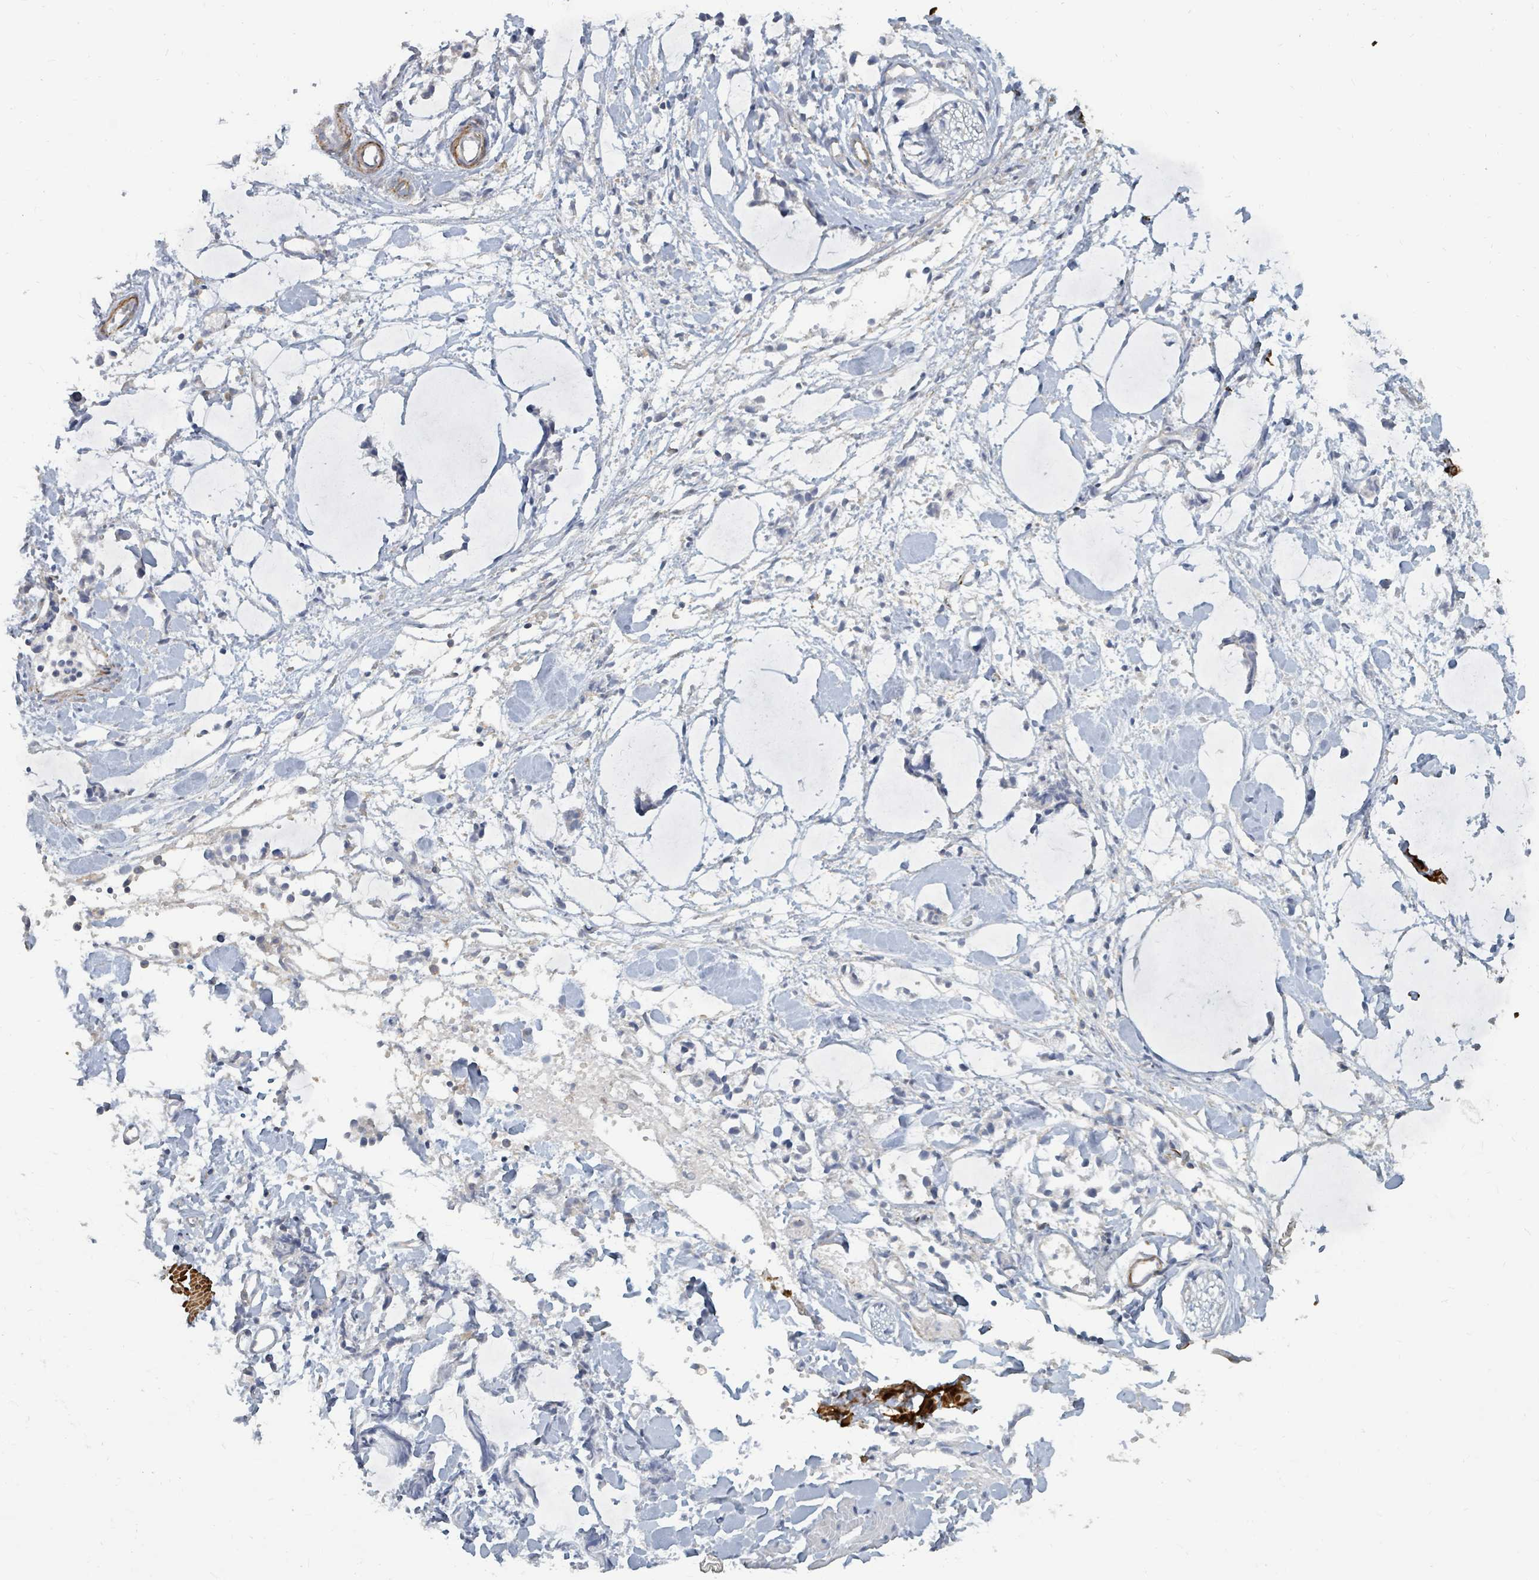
{"staining": {"intensity": "negative", "quantity": "none", "location": "none"}, "tissue": "adipose tissue", "cell_type": "Adipocytes", "image_type": "normal", "snomed": [{"axis": "morphology", "description": "Normal tissue, NOS"}, {"axis": "morphology", "description": "Adenocarcinoma, NOS"}, {"axis": "topography", "description": "Smooth muscle"}, {"axis": "topography", "description": "Colon"}], "caption": "An immunohistochemistry (IHC) micrograph of benign adipose tissue is shown. There is no staining in adipocytes of adipose tissue. Nuclei are stained in blue.", "gene": "ARGFX", "patient": {"sex": "male", "age": 14}}